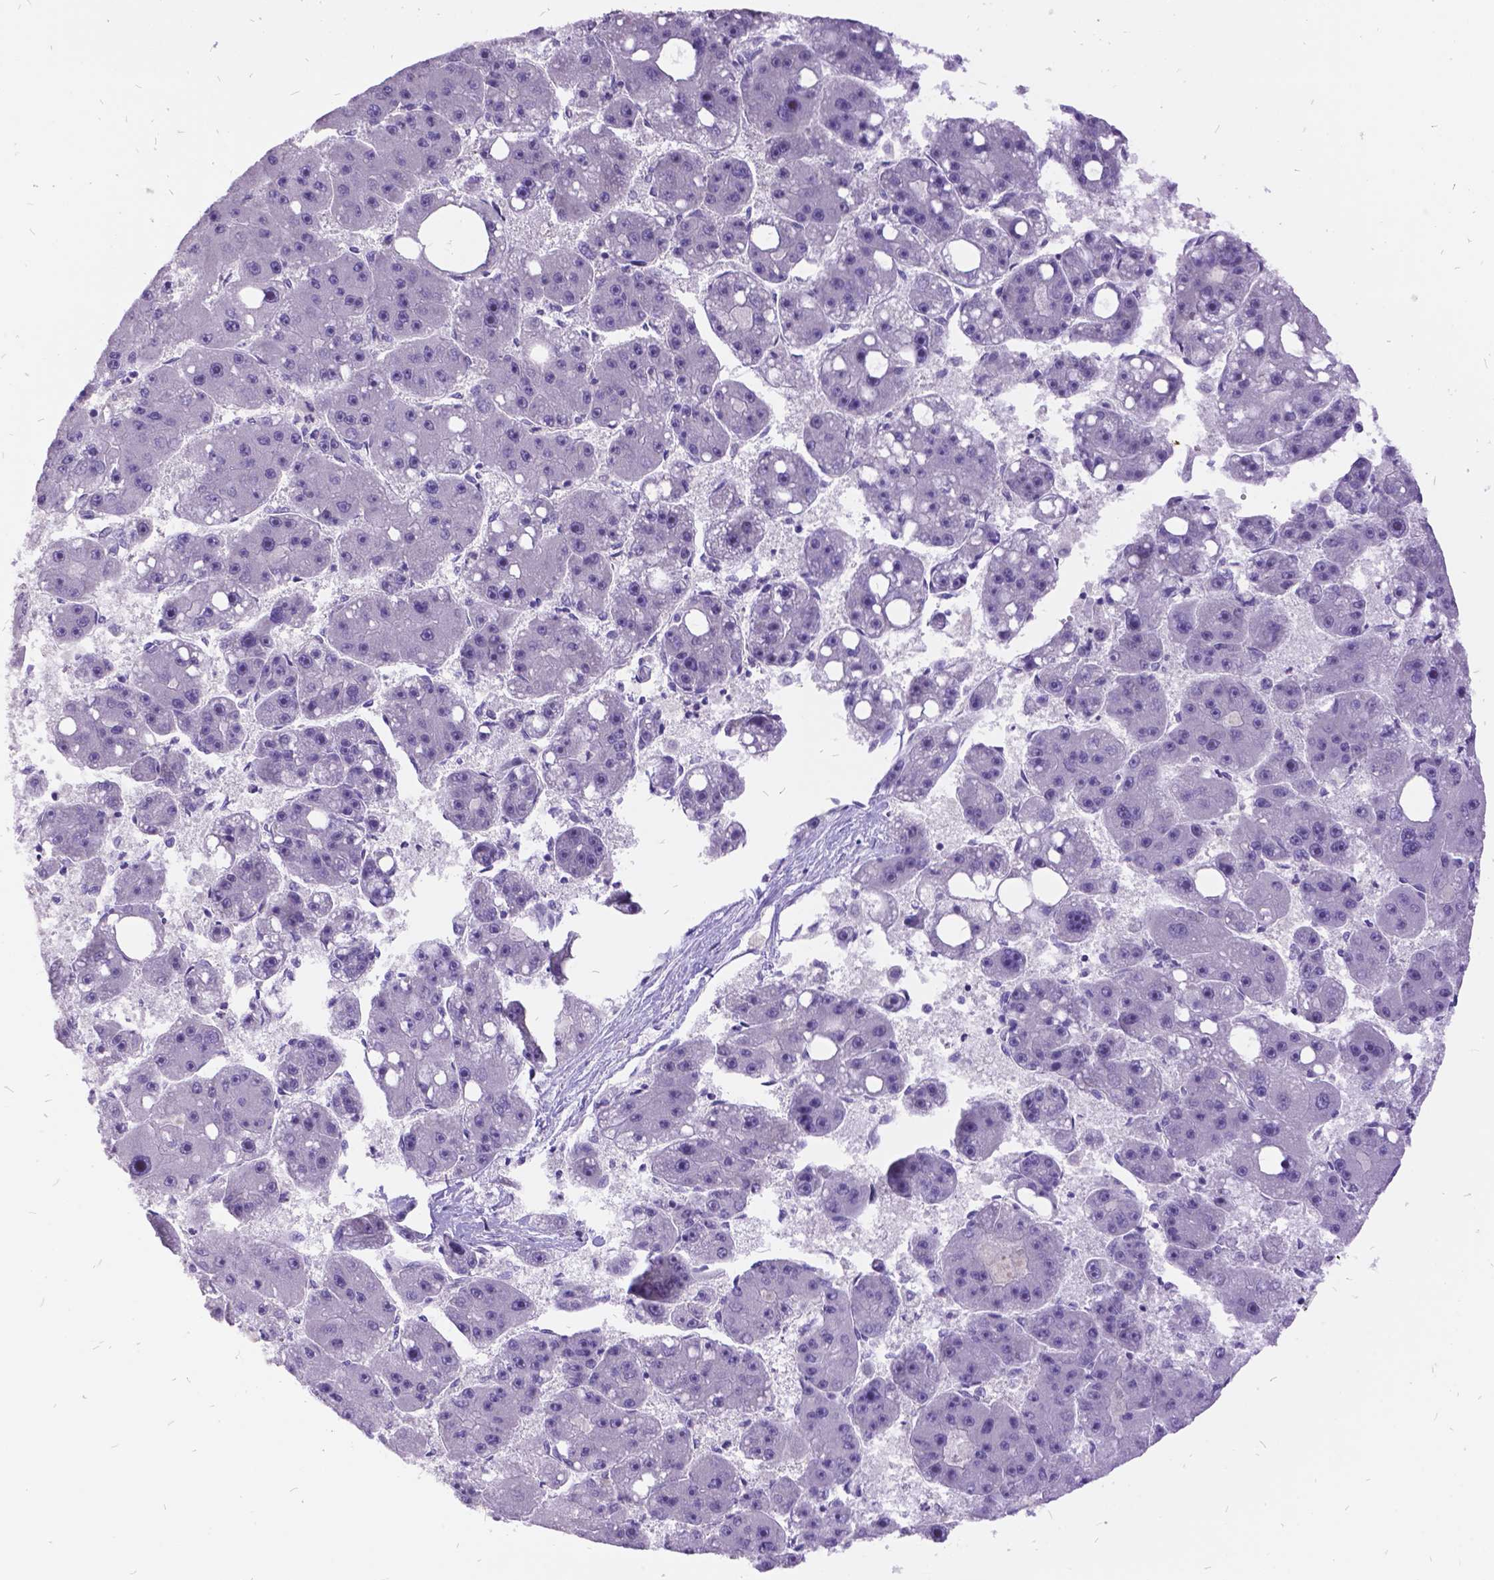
{"staining": {"intensity": "negative", "quantity": "none", "location": "none"}, "tissue": "liver cancer", "cell_type": "Tumor cells", "image_type": "cancer", "snomed": [{"axis": "morphology", "description": "Carcinoma, Hepatocellular, NOS"}, {"axis": "topography", "description": "Liver"}], "caption": "The micrograph reveals no staining of tumor cells in liver cancer. The staining was performed using DAB to visualize the protein expression in brown, while the nuclei were stained in blue with hematoxylin (Magnification: 20x).", "gene": "ITGB6", "patient": {"sex": "female", "age": 61}}